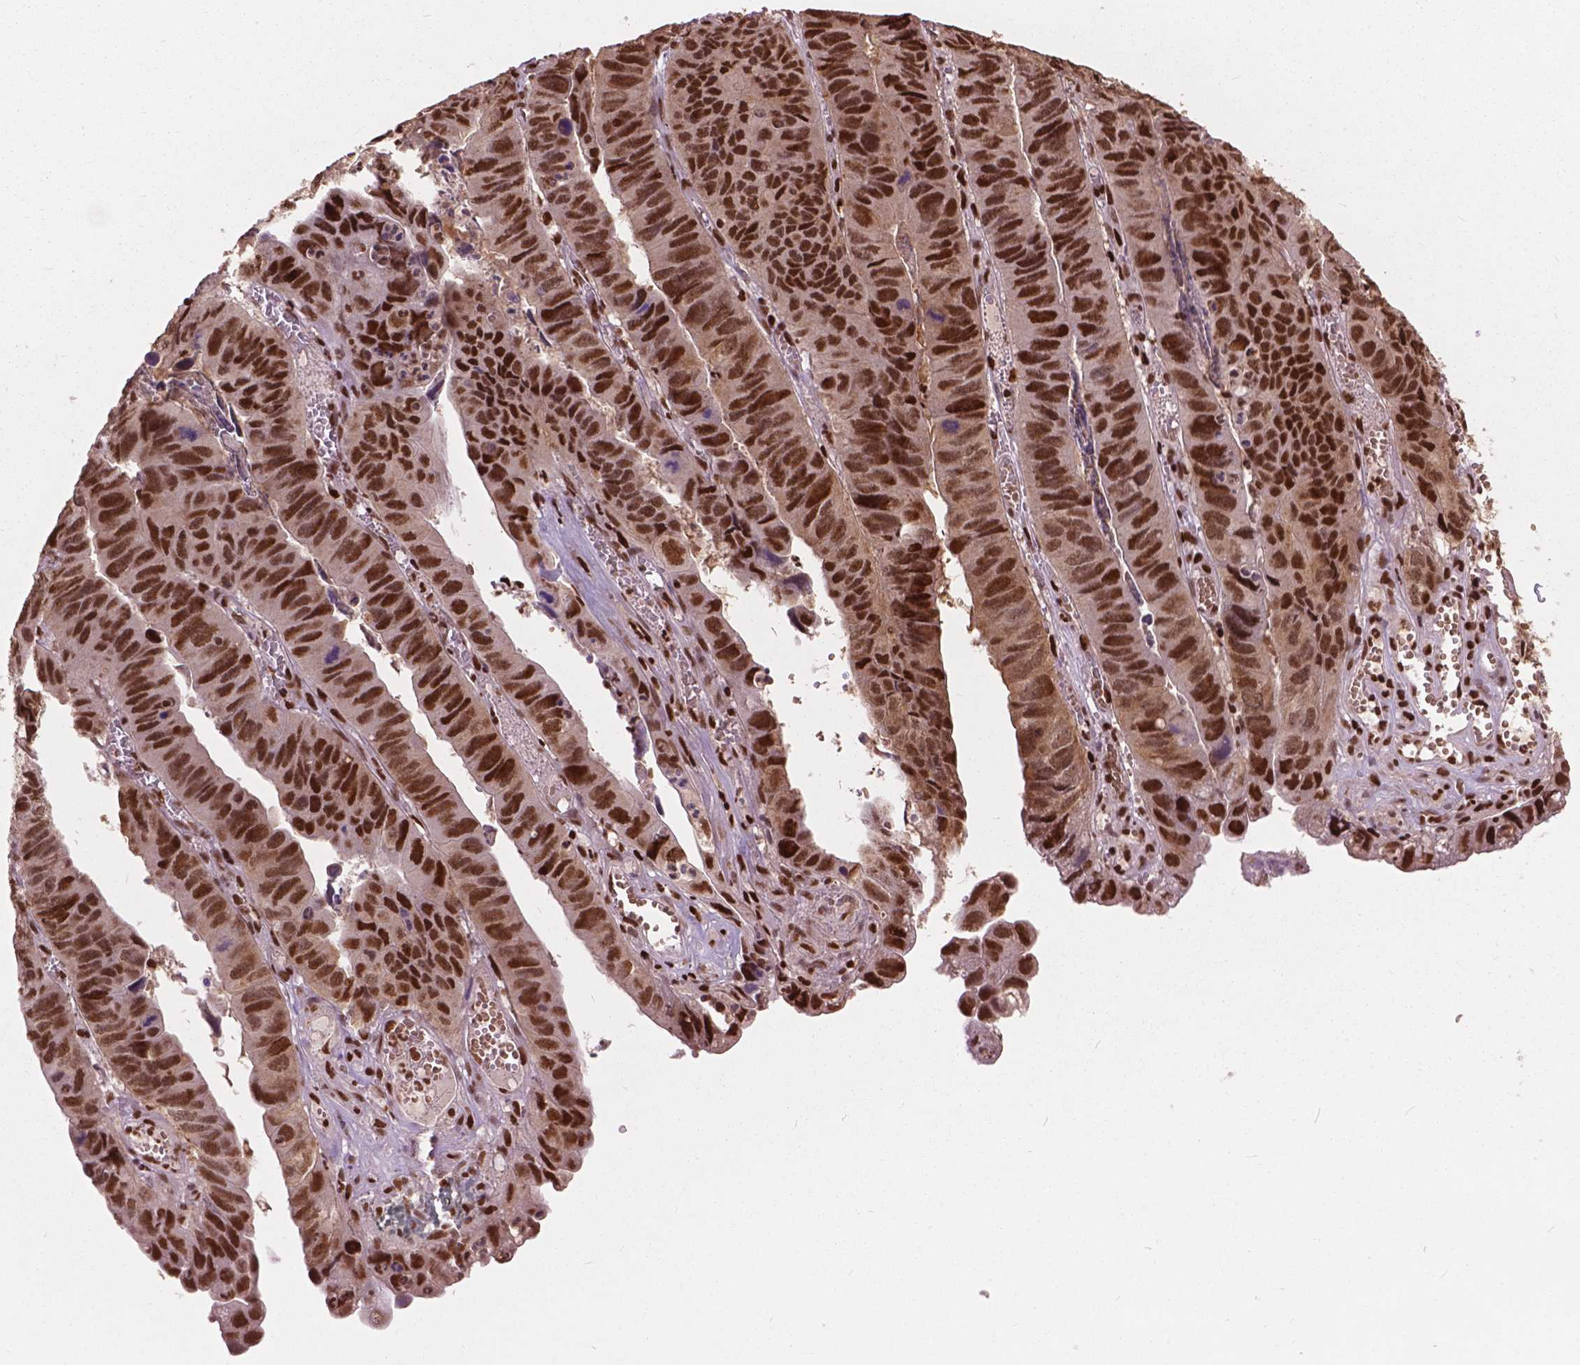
{"staining": {"intensity": "strong", "quantity": ">75%", "location": "nuclear"}, "tissue": "stomach cancer", "cell_type": "Tumor cells", "image_type": "cancer", "snomed": [{"axis": "morphology", "description": "Adenocarcinoma, NOS"}, {"axis": "topography", "description": "Stomach, lower"}], "caption": "About >75% of tumor cells in stomach cancer (adenocarcinoma) exhibit strong nuclear protein positivity as visualized by brown immunohistochemical staining.", "gene": "ANP32B", "patient": {"sex": "male", "age": 77}}